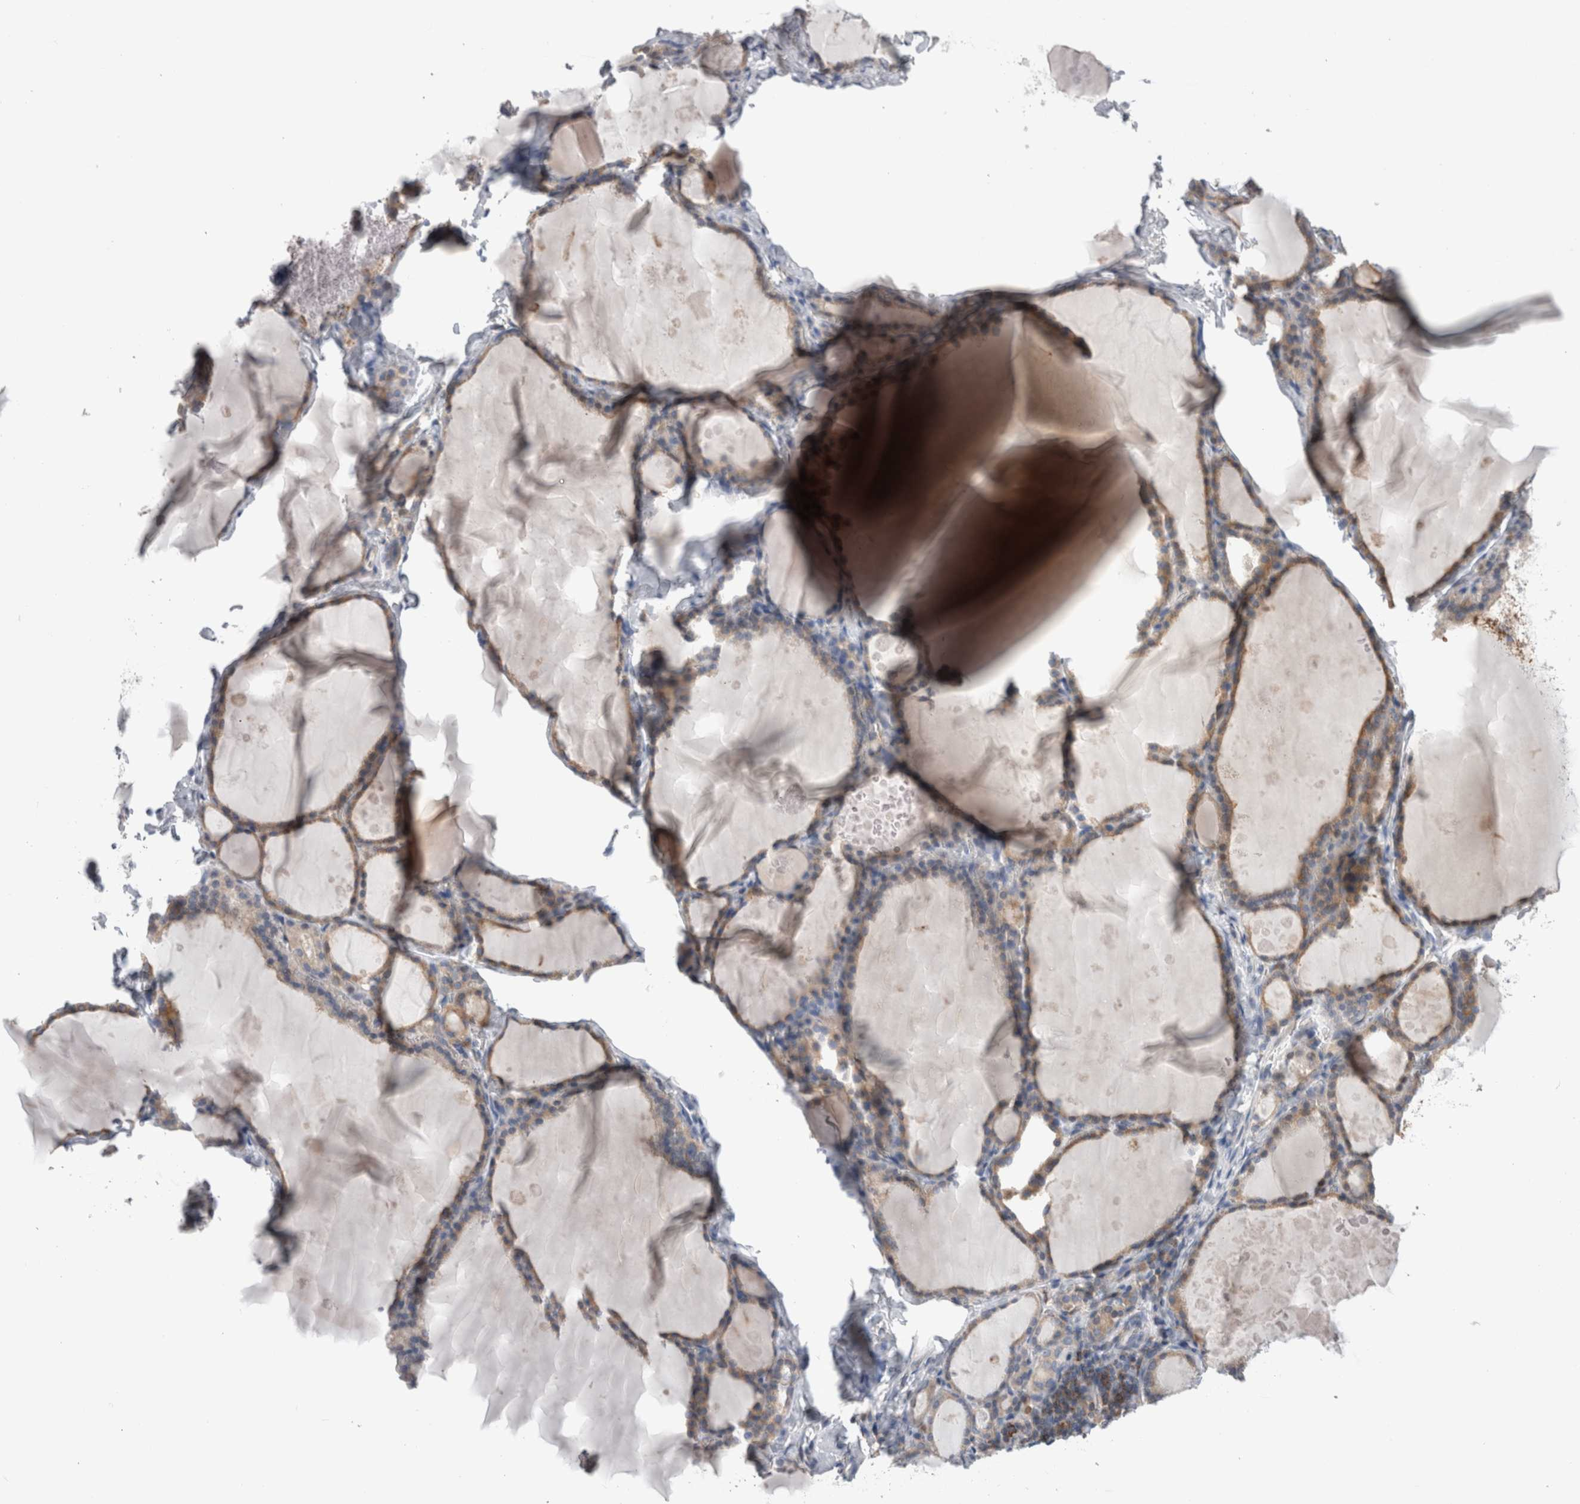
{"staining": {"intensity": "moderate", "quantity": ">75%", "location": "cytoplasmic/membranous"}, "tissue": "thyroid gland", "cell_type": "Glandular cells", "image_type": "normal", "snomed": [{"axis": "morphology", "description": "Normal tissue, NOS"}, {"axis": "topography", "description": "Thyroid gland"}], "caption": "Protein positivity by immunohistochemistry shows moderate cytoplasmic/membranous positivity in about >75% of glandular cells in benign thyroid gland.", "gene": "DCTN6", "patient": {"sex": "male", "age": 56}}